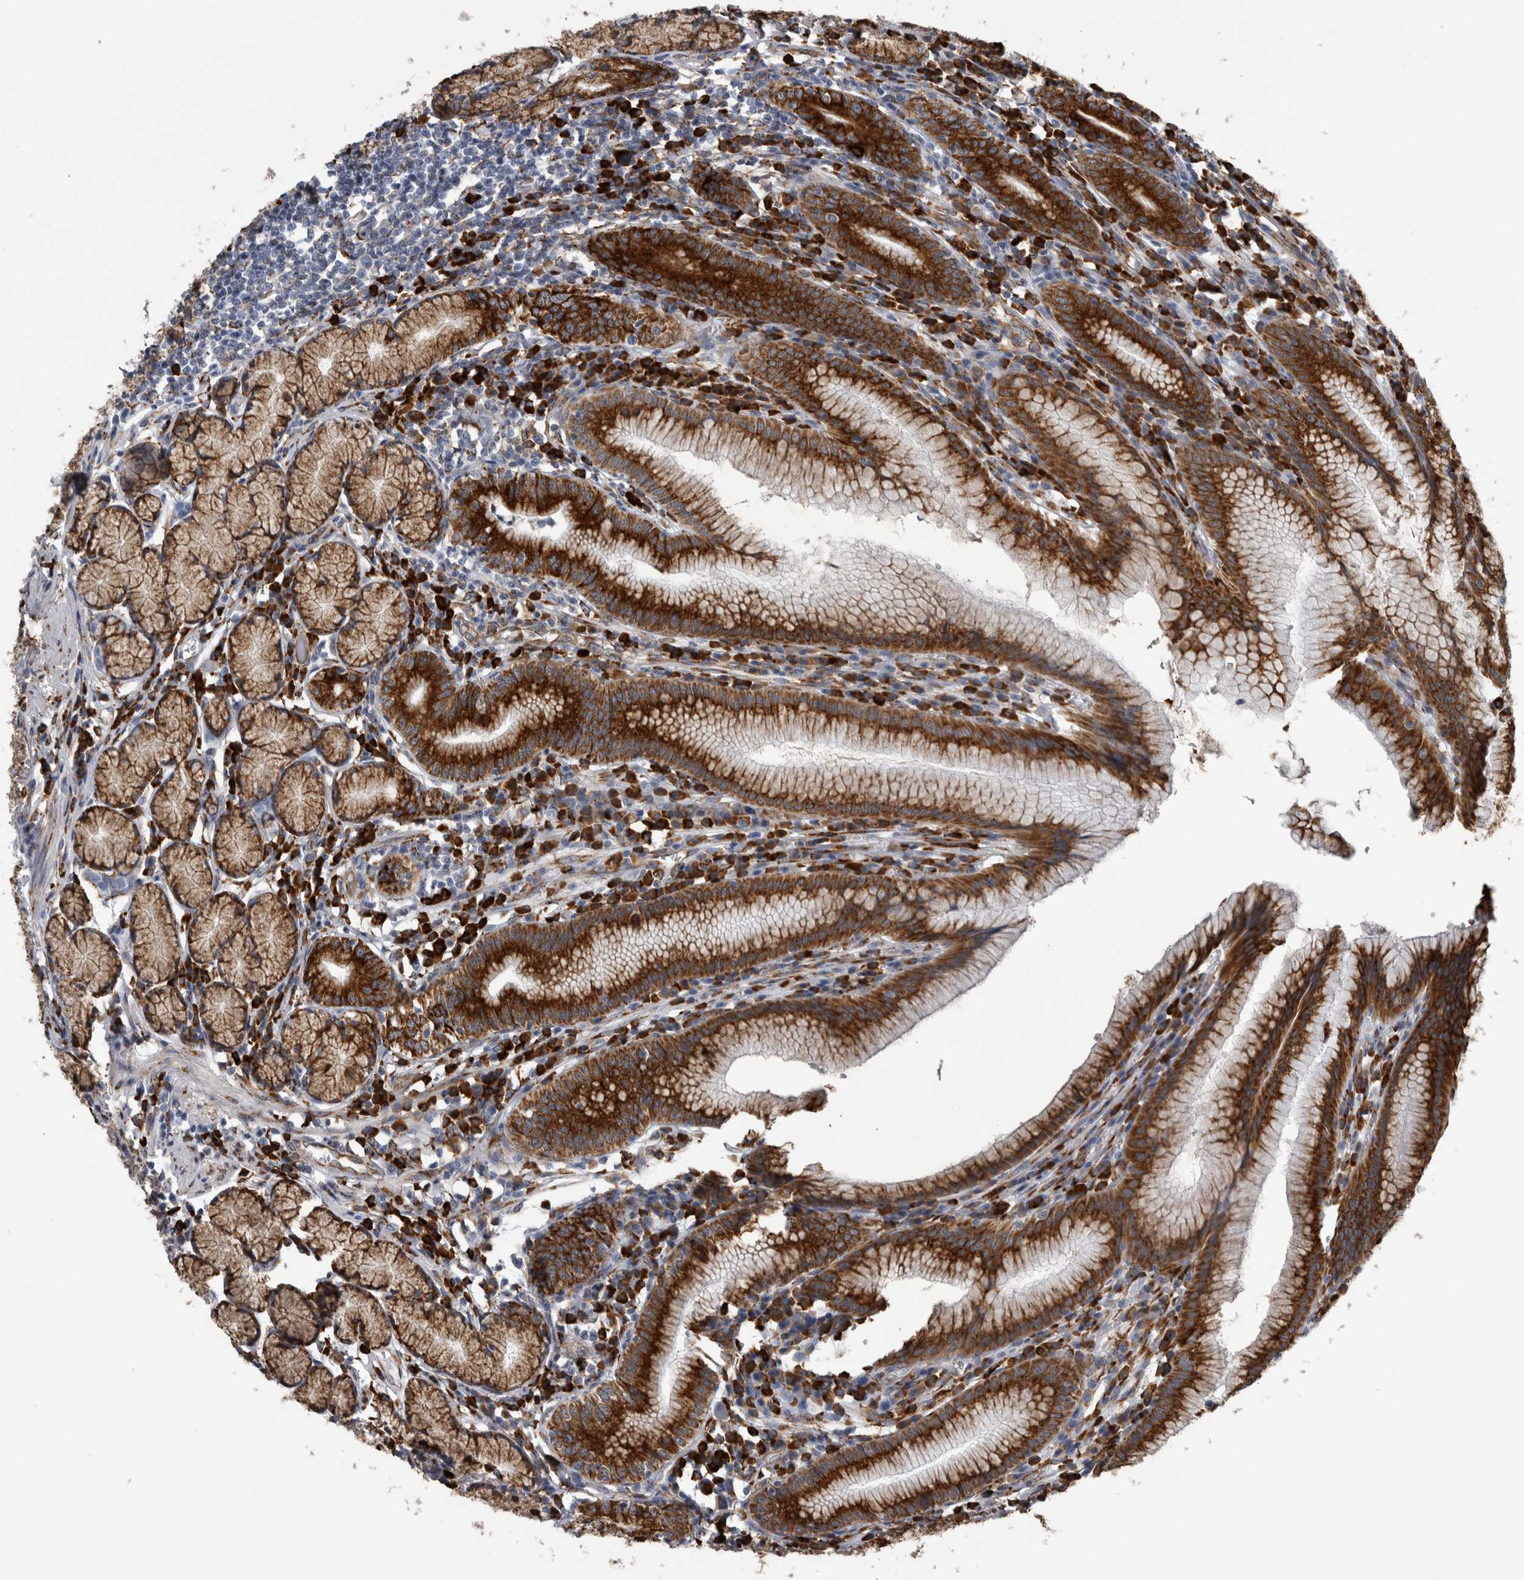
{"staining": {"intensity": "strong", "quantity": ">75%", "location": "cytoplasmic/membranous"}, "tissue": "stomach", "cell_type": "Glandular cells", "image_type": "normal", "snomed": [{"axis": "morphology", "description": "Normal tissue, NOS"}, {"axis": "topography", "description": "Stomach"}], "caption": "Immunohistochemistry of unremarkable stomach reveals high levels of strong cytoplasmic/membranous staining in about >75% of glandular cells.", "gene": "FHIP2B", "patient": {"sex": "male", "age": 55}}